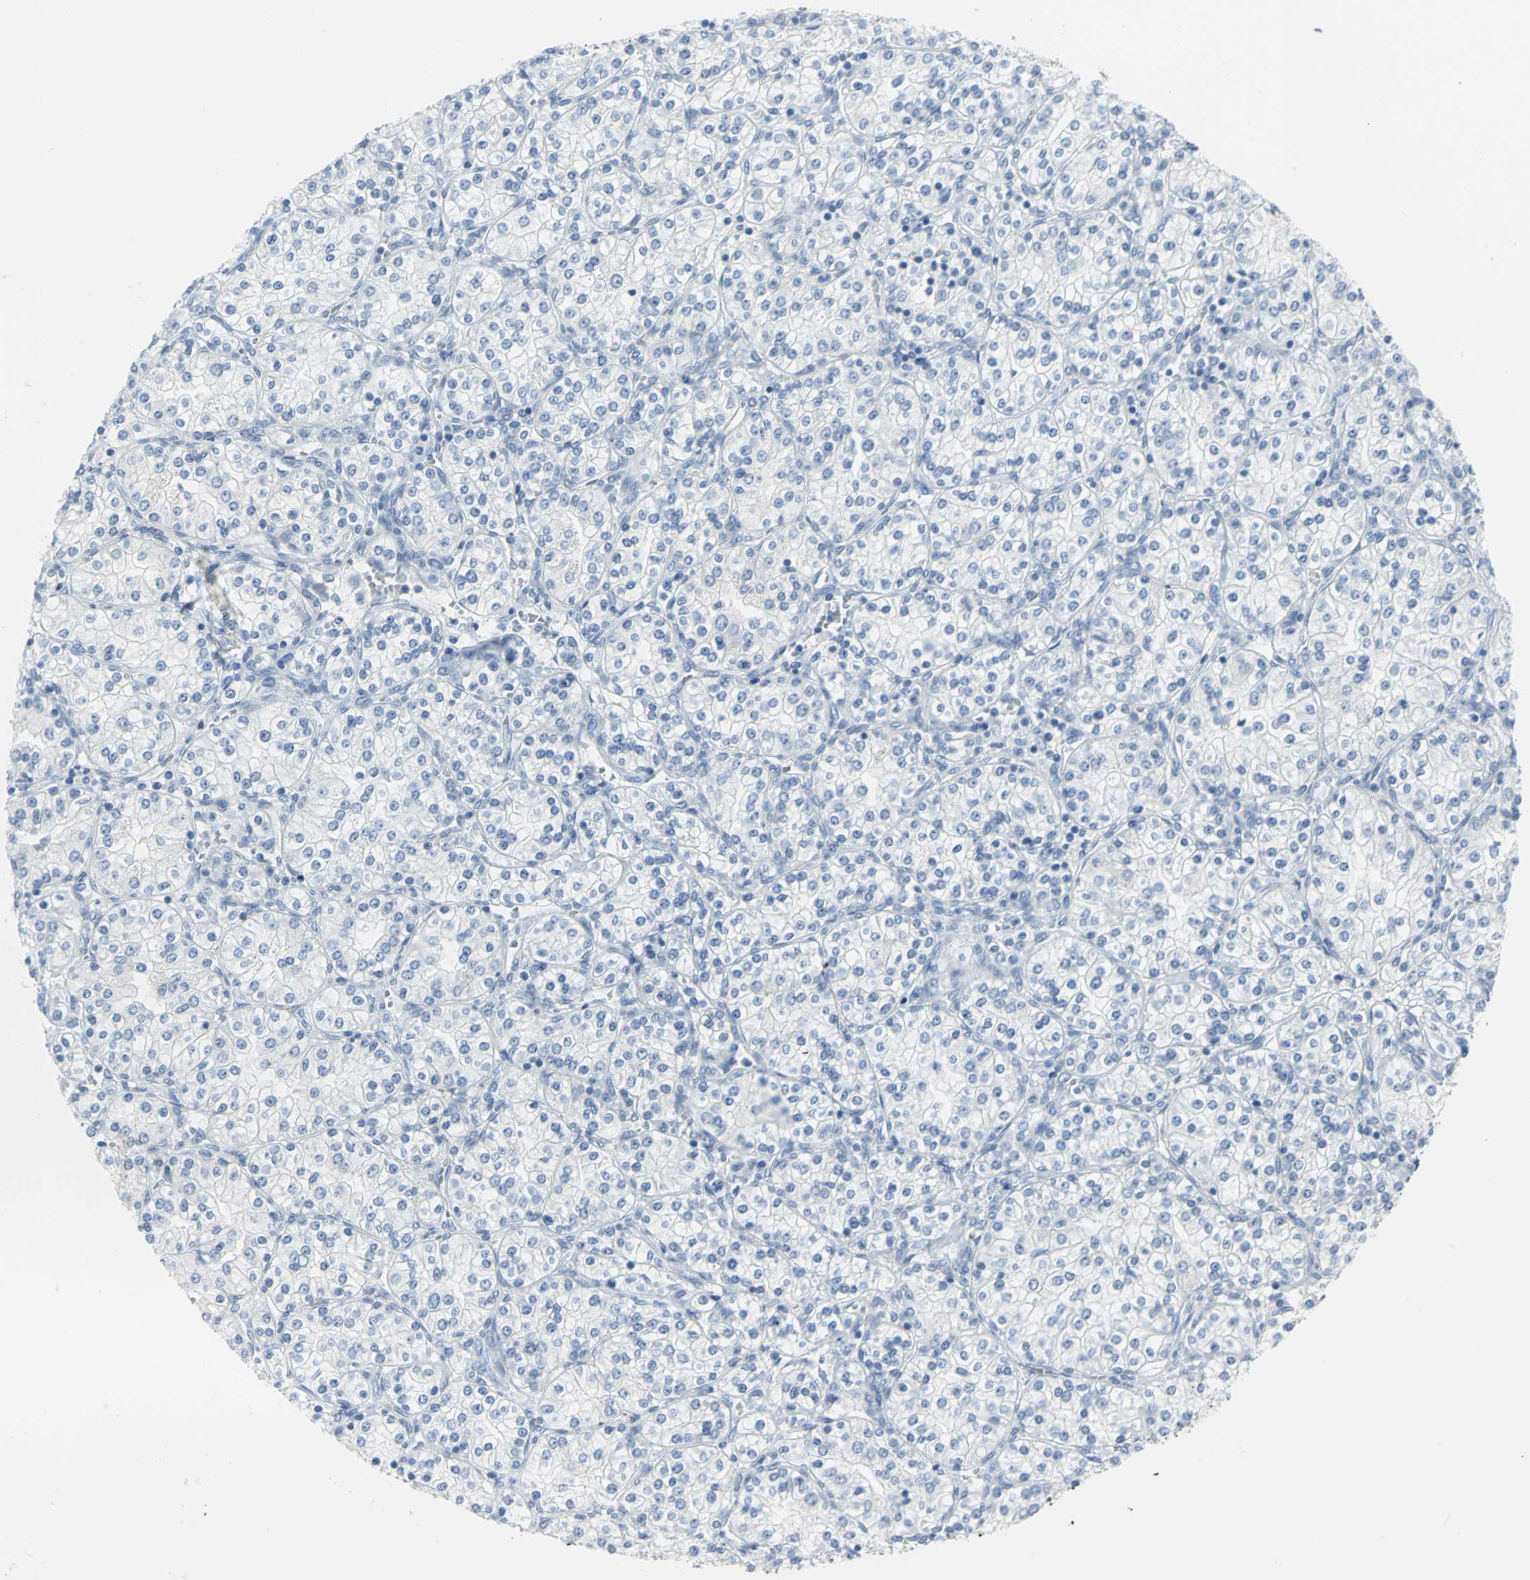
{"staining": {"intensity": "negative", "quantity": "none", "location": "none"}, "tissue": "renal cancer", "cell_type": "Tumor cells", "image_type": "cancer", "snomed": [{"axis": "morphology", "description": "Adenocarcinoma, NOS"}, {"axis": "topography", "description": "Kidney"}], "caption": "Immunohistochemical staining of human renal adenocarcinoma displays no significant staining in tumor cells. The staining was performed using DAB (3,3'-diaminobenzidine) to visualize the protein expression in brown, while the nuclei were stained in blue with hematoxylin (Magnification: 20x).", "gene": "MCM3", "patient": {"sex": "male", "age": 77}}